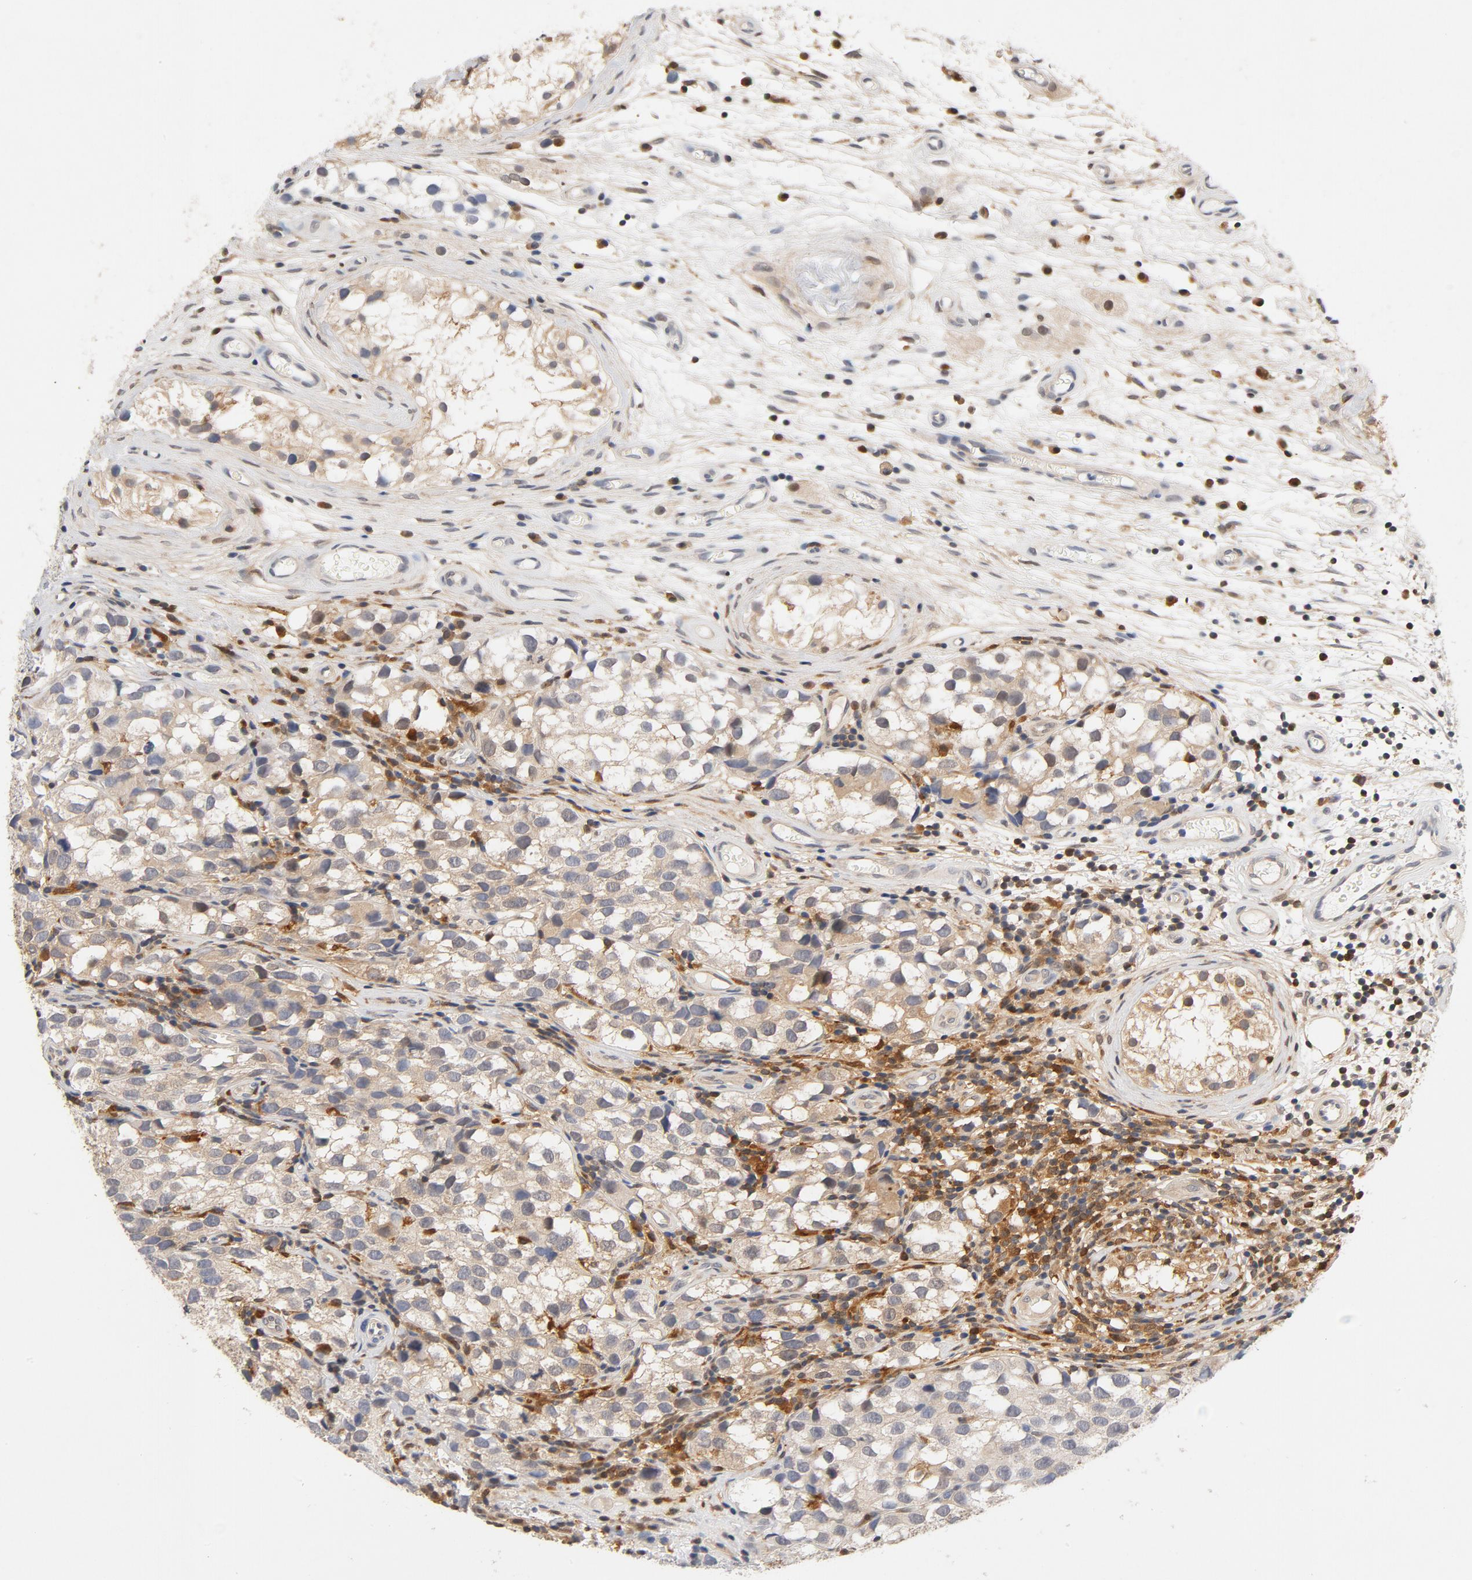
{"staining": {"intensity": "weak", "quantity": ">75%", "location": "cytoplasmic/membranous"}, "tissue": "testis cancer", "cell_type": "Tumor cells", "image_type": "cancer", "snomed": [{"axis": "morphology", "description": "Seminoma, NOS"}, {"axis": "topography", "description": "Testis"}], "caption": "Human seminoma (testis) stained with a protein marker demonstrates weak staining in tumor cells.", "gene": "STAT1", "patient": {"sex": "male", "age": 39}}